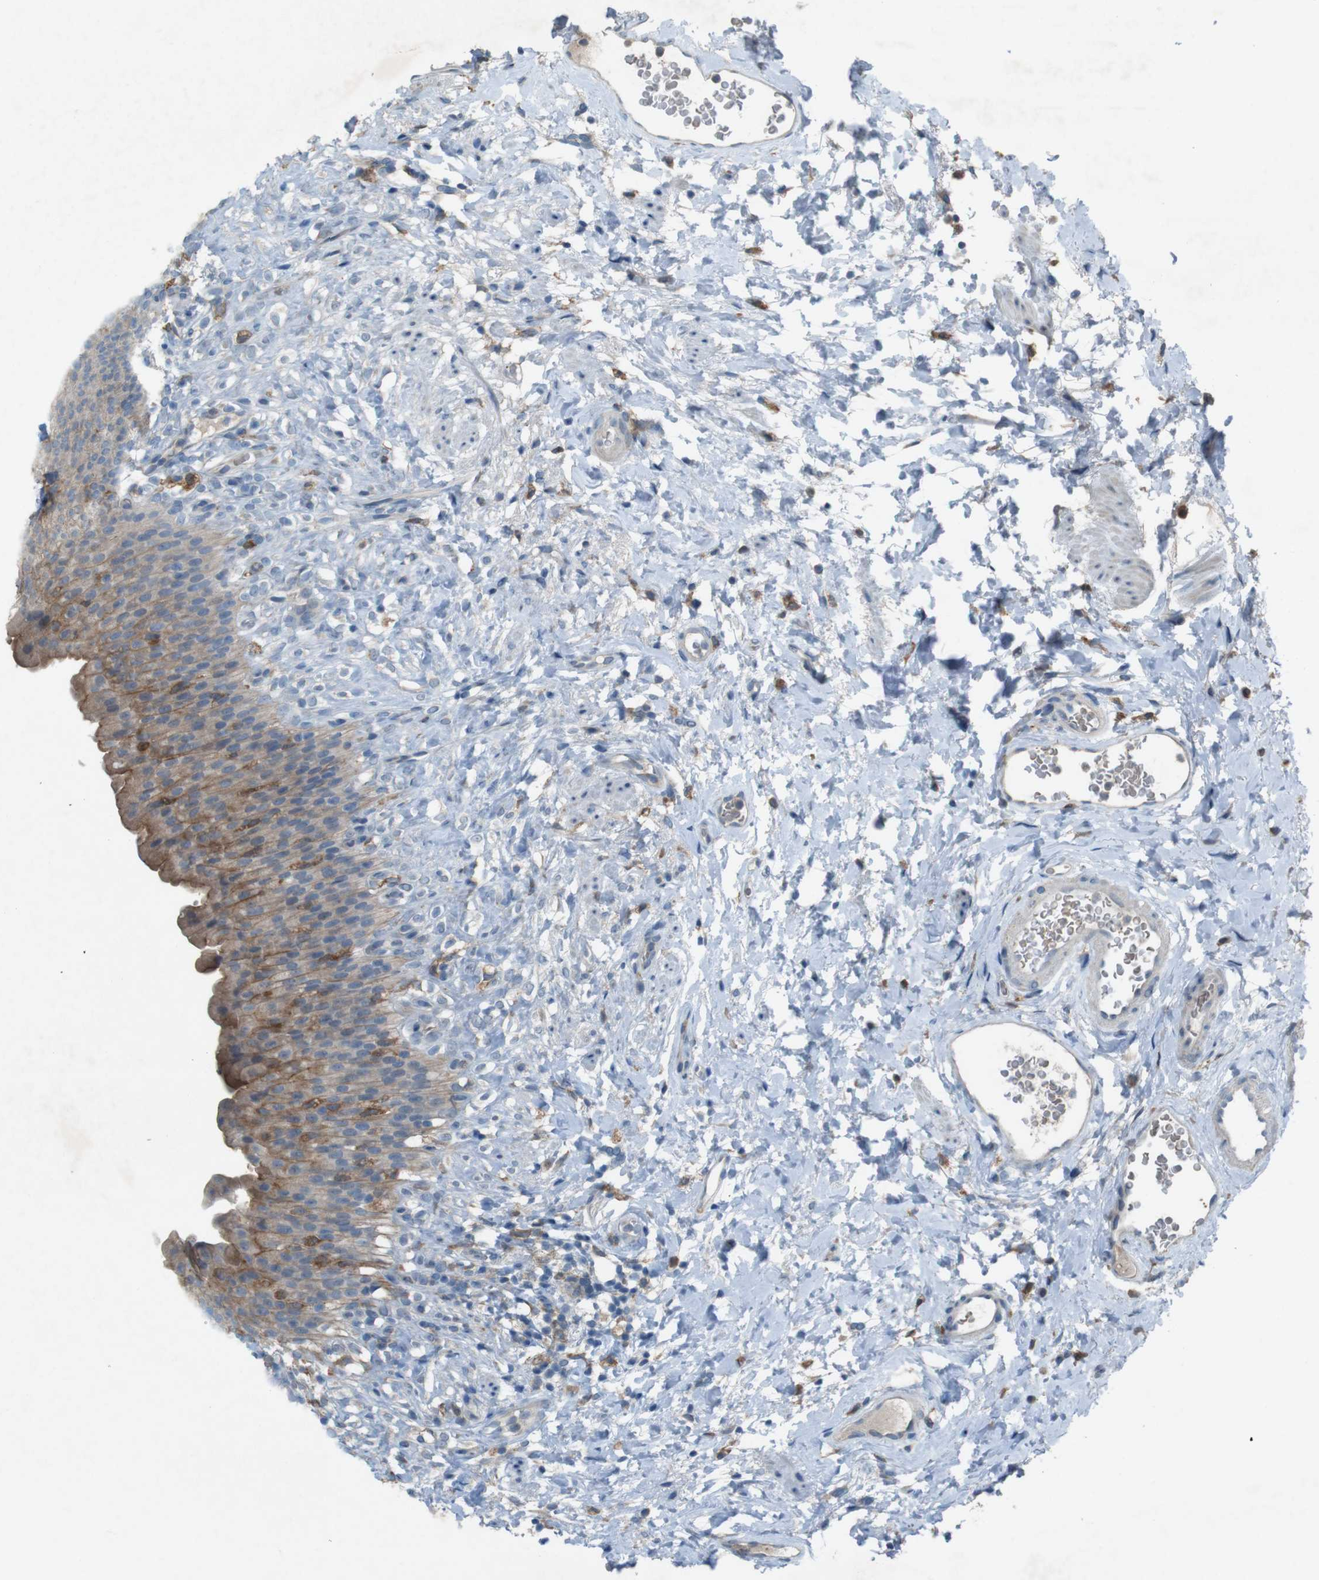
{"staining": {"intensity": "moderate", "quantity": ">75%", "location": "cytoplasmic/membranous"}, "tissue": "urinary bladder", "cell_type": "Urothelial cells", "image_type": "normal", "snomed": [{"axis": "morphology", "description": "Normal tissue, NOS"}, {"axis": "topography", "description": "Urinary bladder"}], "caption": "IHC image of unremarkable urinary bladder: urinary bladder stained using immunohistochemistry (IHC) exhibits medium levels of moderate protein expression localized specifically in the cytoplasmic/membranous of urothelial cells, appearing as a cytoplasmic/membranous brown color.", "gene": "MOGAT3", "patient": {"sex": "female", "age": 79}}